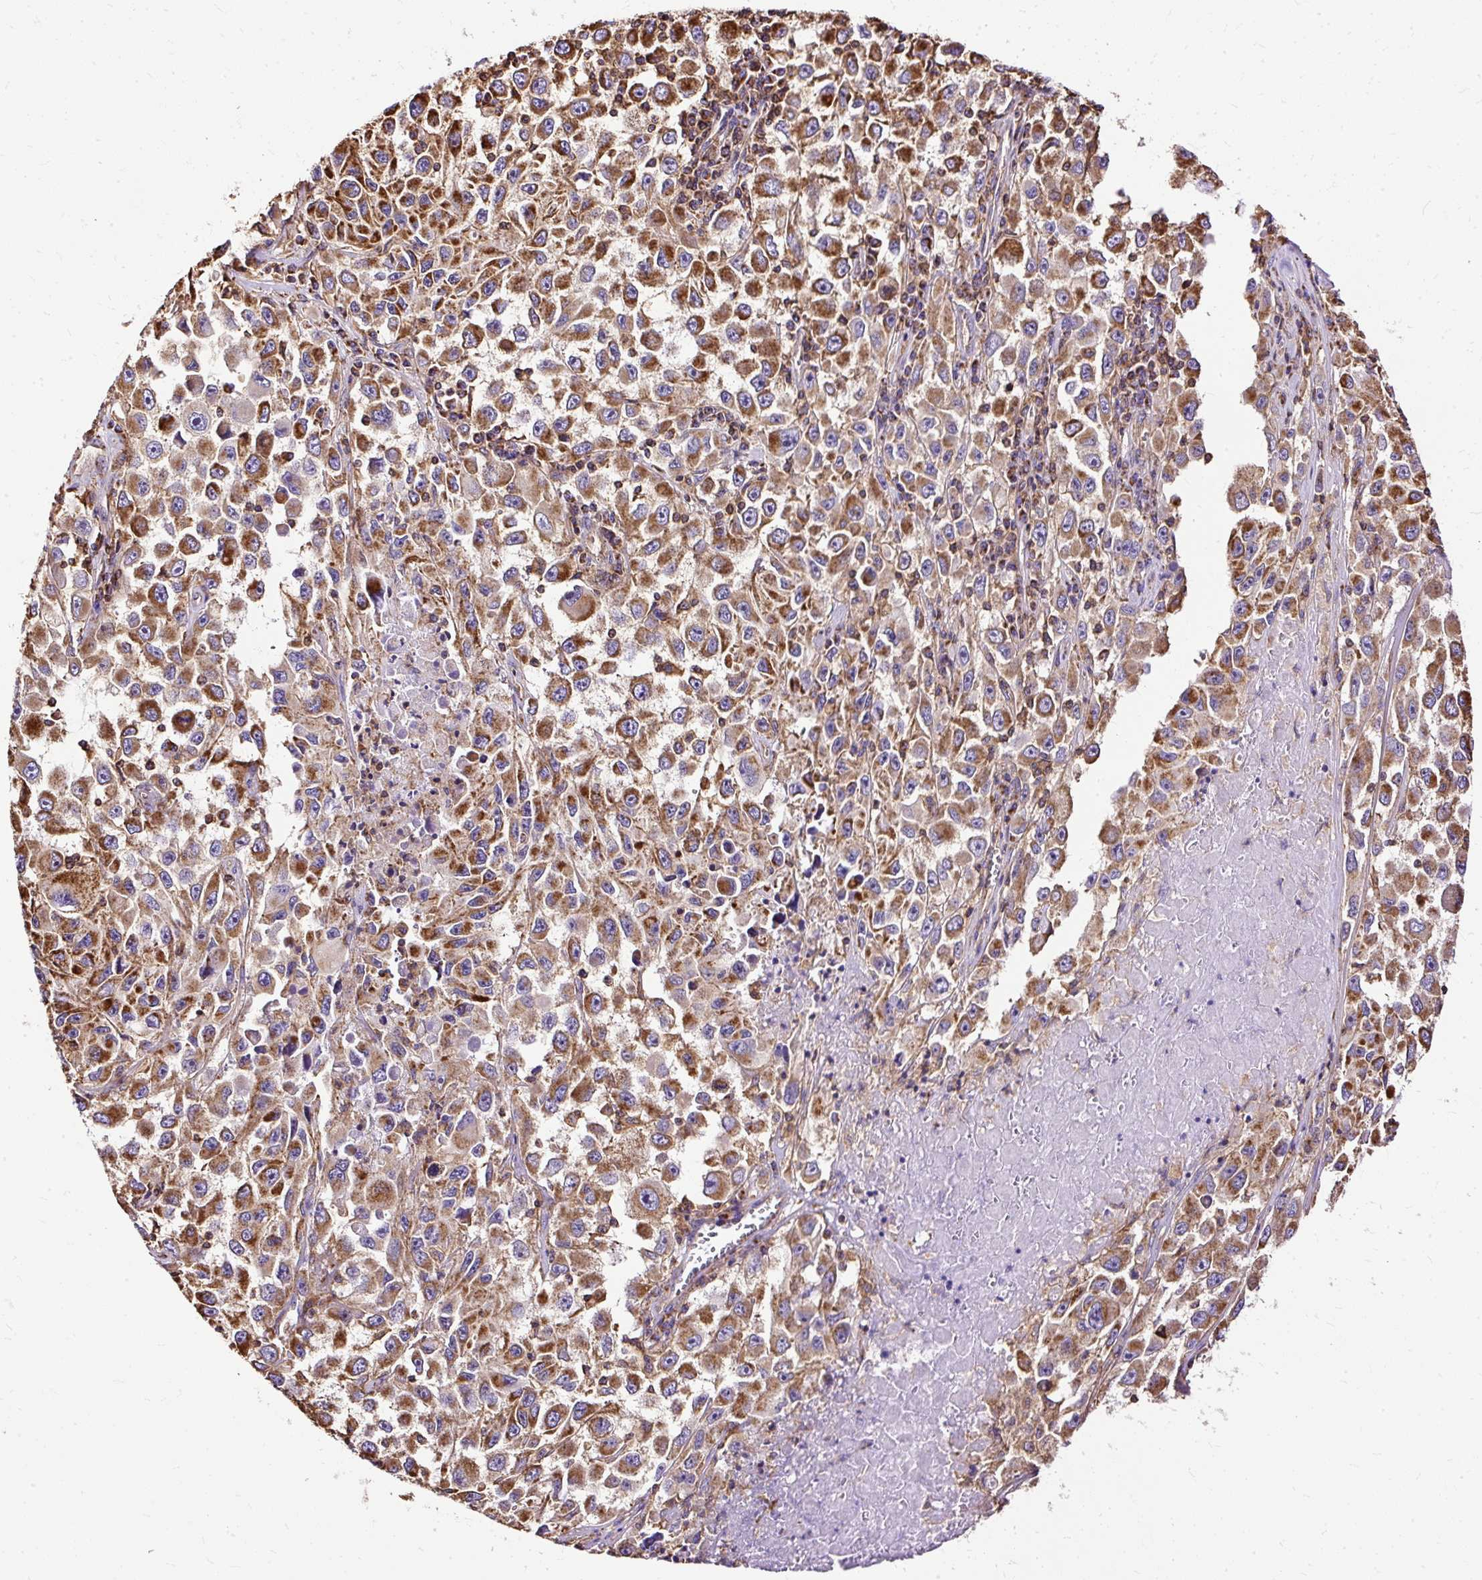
{"staining": {"intensity": "moderate", "quantity": ">75%", "location": "cytoplasmic/membranous"}, "tissue": "melanoma", "cell_type": "Tumor cells", "image_type": "cancer", "snomed": [{"axis": "morphology", "description": "Malignant melanoma, Metastatic site"}, {"axis": "topography", "description": "Lymph node"}], "caption": "A photomicrograph of malignant melanoma (metastatic site) stained for a protein reveals moderate cytoplasmic/membranous brown staining in tumor cells. The protein of interest is shown in brown color, while the nuclei are stained blue.", "gene": "KLHL11", "patient": {"sex": "female", "age": 67}}